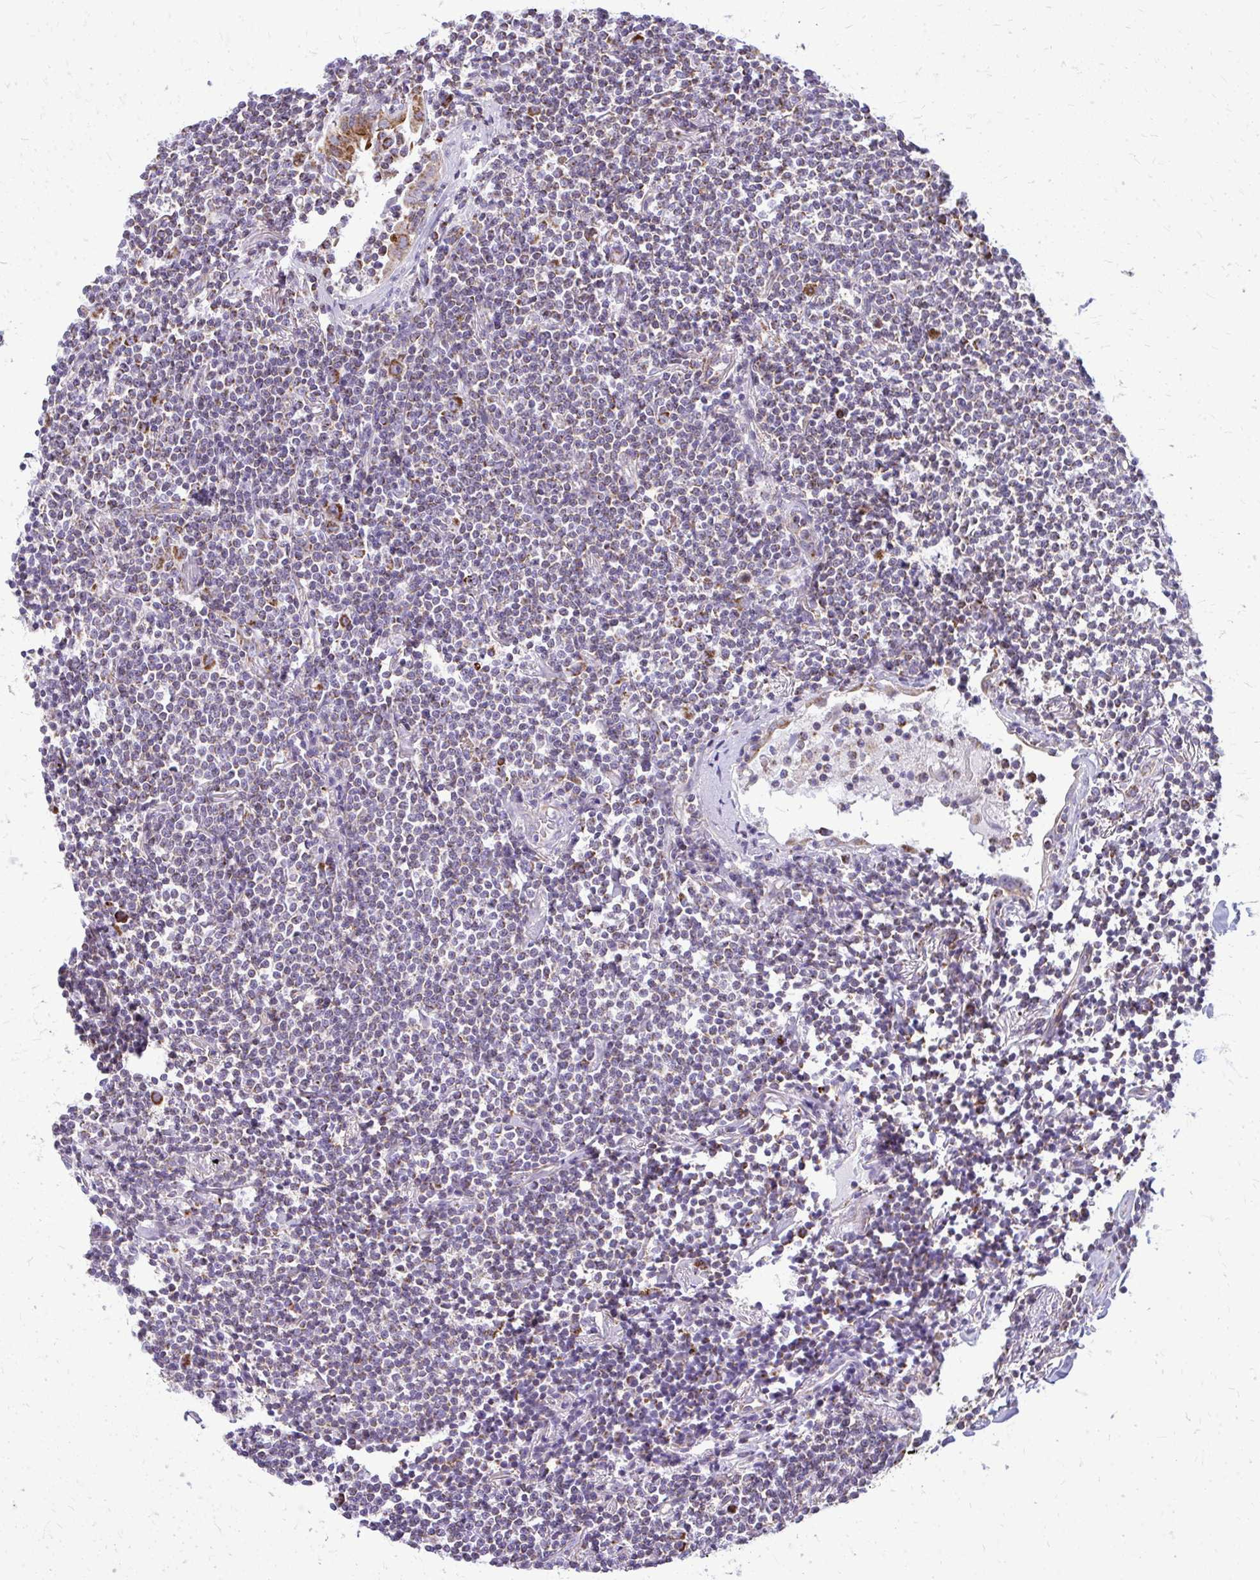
{"staining": {"intensity": "negative", "quantity": "none", "location": "none"}, "tissue": "lymphoma", "cell_type": "Tumor cells", "image_type": "cancer", "snomed": [{"axis": "morphology", "description": "Malignant lymphoma, non-Hodgkin's type, Low grade"}, {"axis": "topography", "description": "Lung"}], "caption": "IHC micrograph of neoplastic tissue: malignant lymphoma, non-Hodgkin's type (low-grade) stained with DAB (3,3'-diaminobenzidine) shows no significant protein positivity in tumor cells. (DAB (3,3'-diaminobenzidine) immunohistochemistry (IHC) with hematoxylin counter stain).", "gene": "IFIT1", "patient": {"sex": "female", "age": 71}}